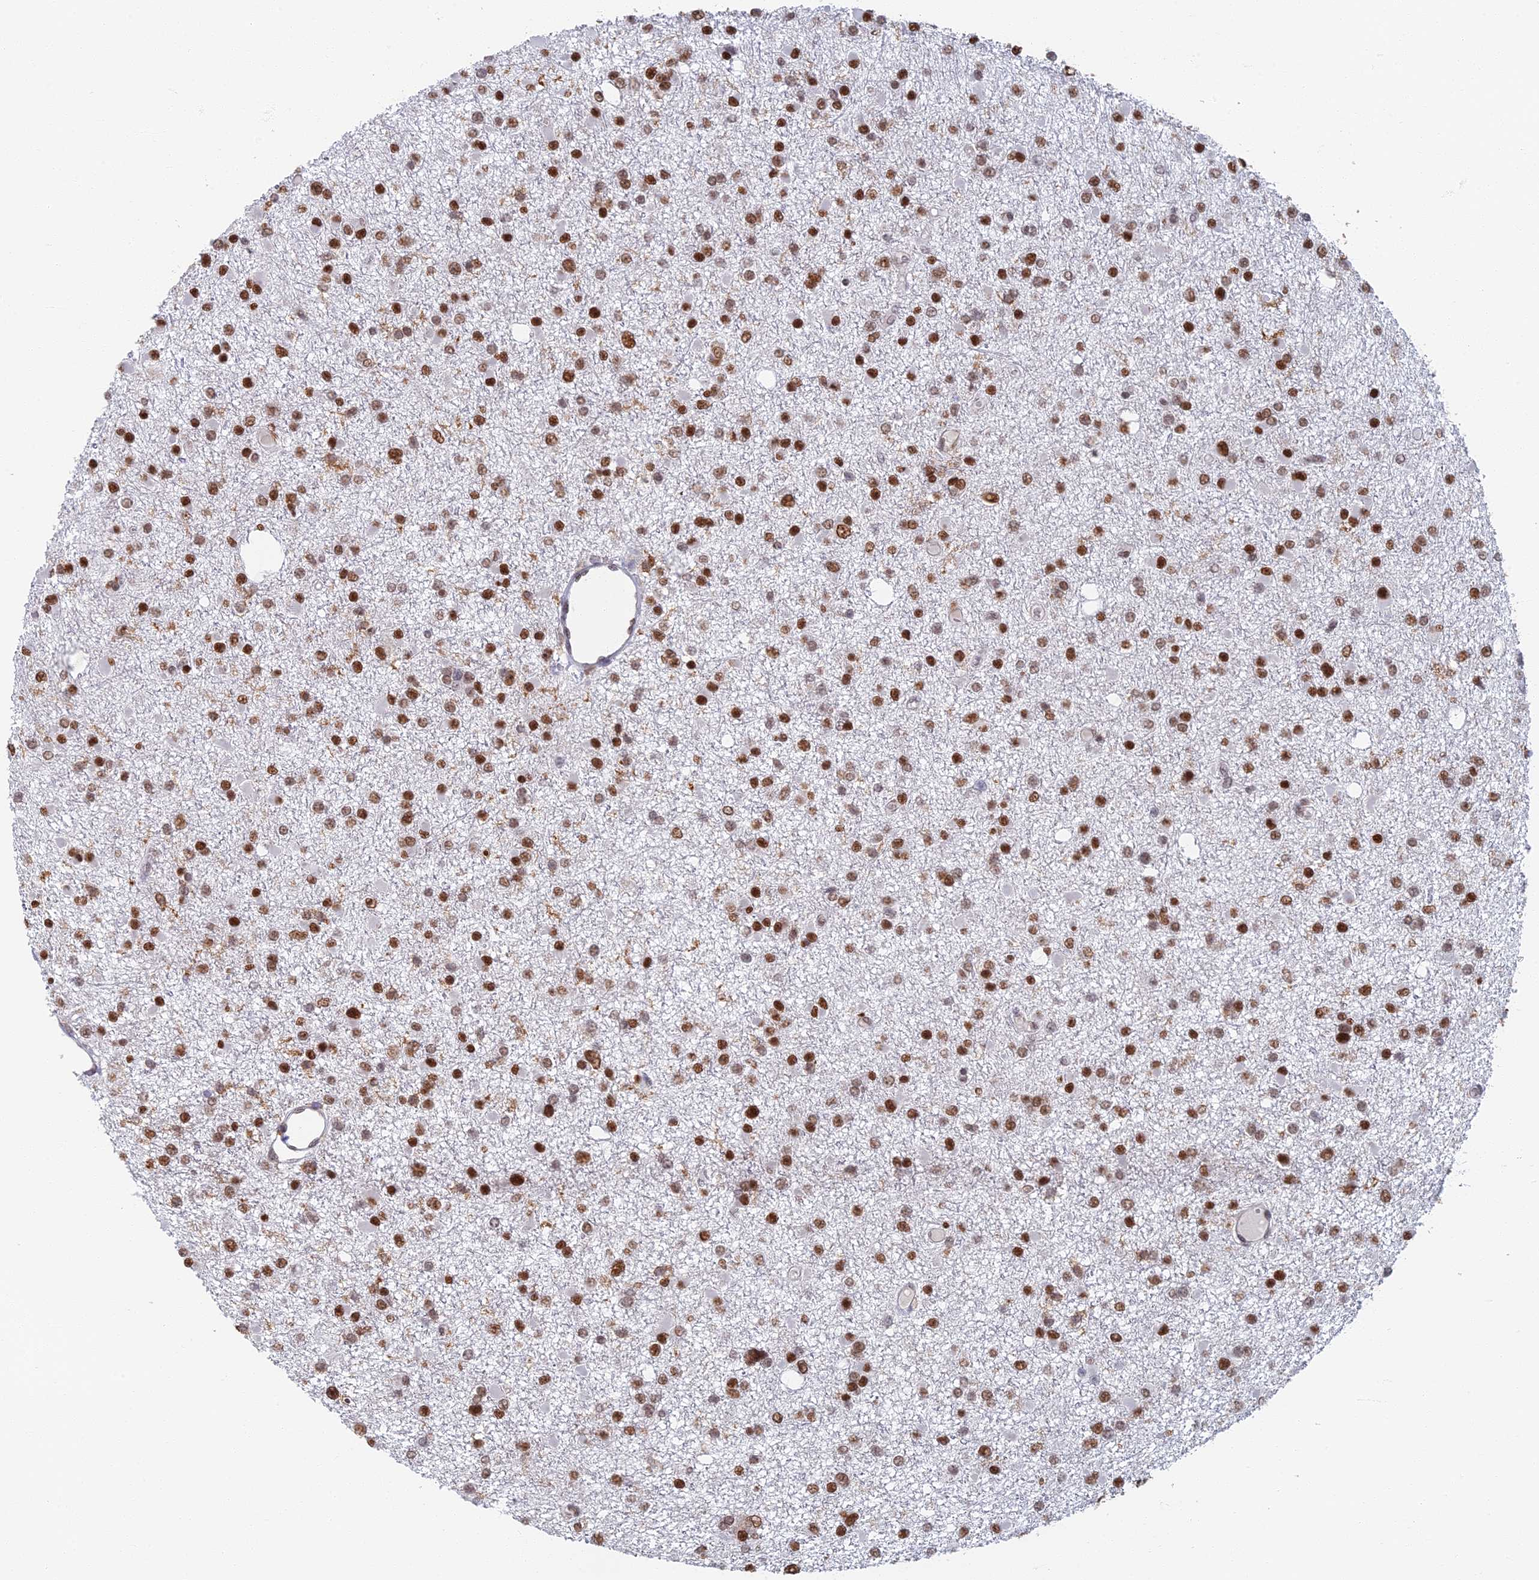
{"staining": {"intensity": "moderate", "quantity": ">75%", "location": "nuclear"}, "tissue": "glioma", "cell_type": "Tumor cells", "image_type": "cancer", "snomed": [{"axis": "morphology", "description": "Glioma, malignant, Low grade"}, {"axis": "topography", "description": "Brain"}], "caption": "Immunohistochemical staining of malignant low-grade glioma exhibits medium levels of moderate nuclear protein staining in about >75% of tumor cells.", "gene": "GPATCH1", "patient": {"sex": "female", "age": 22}}